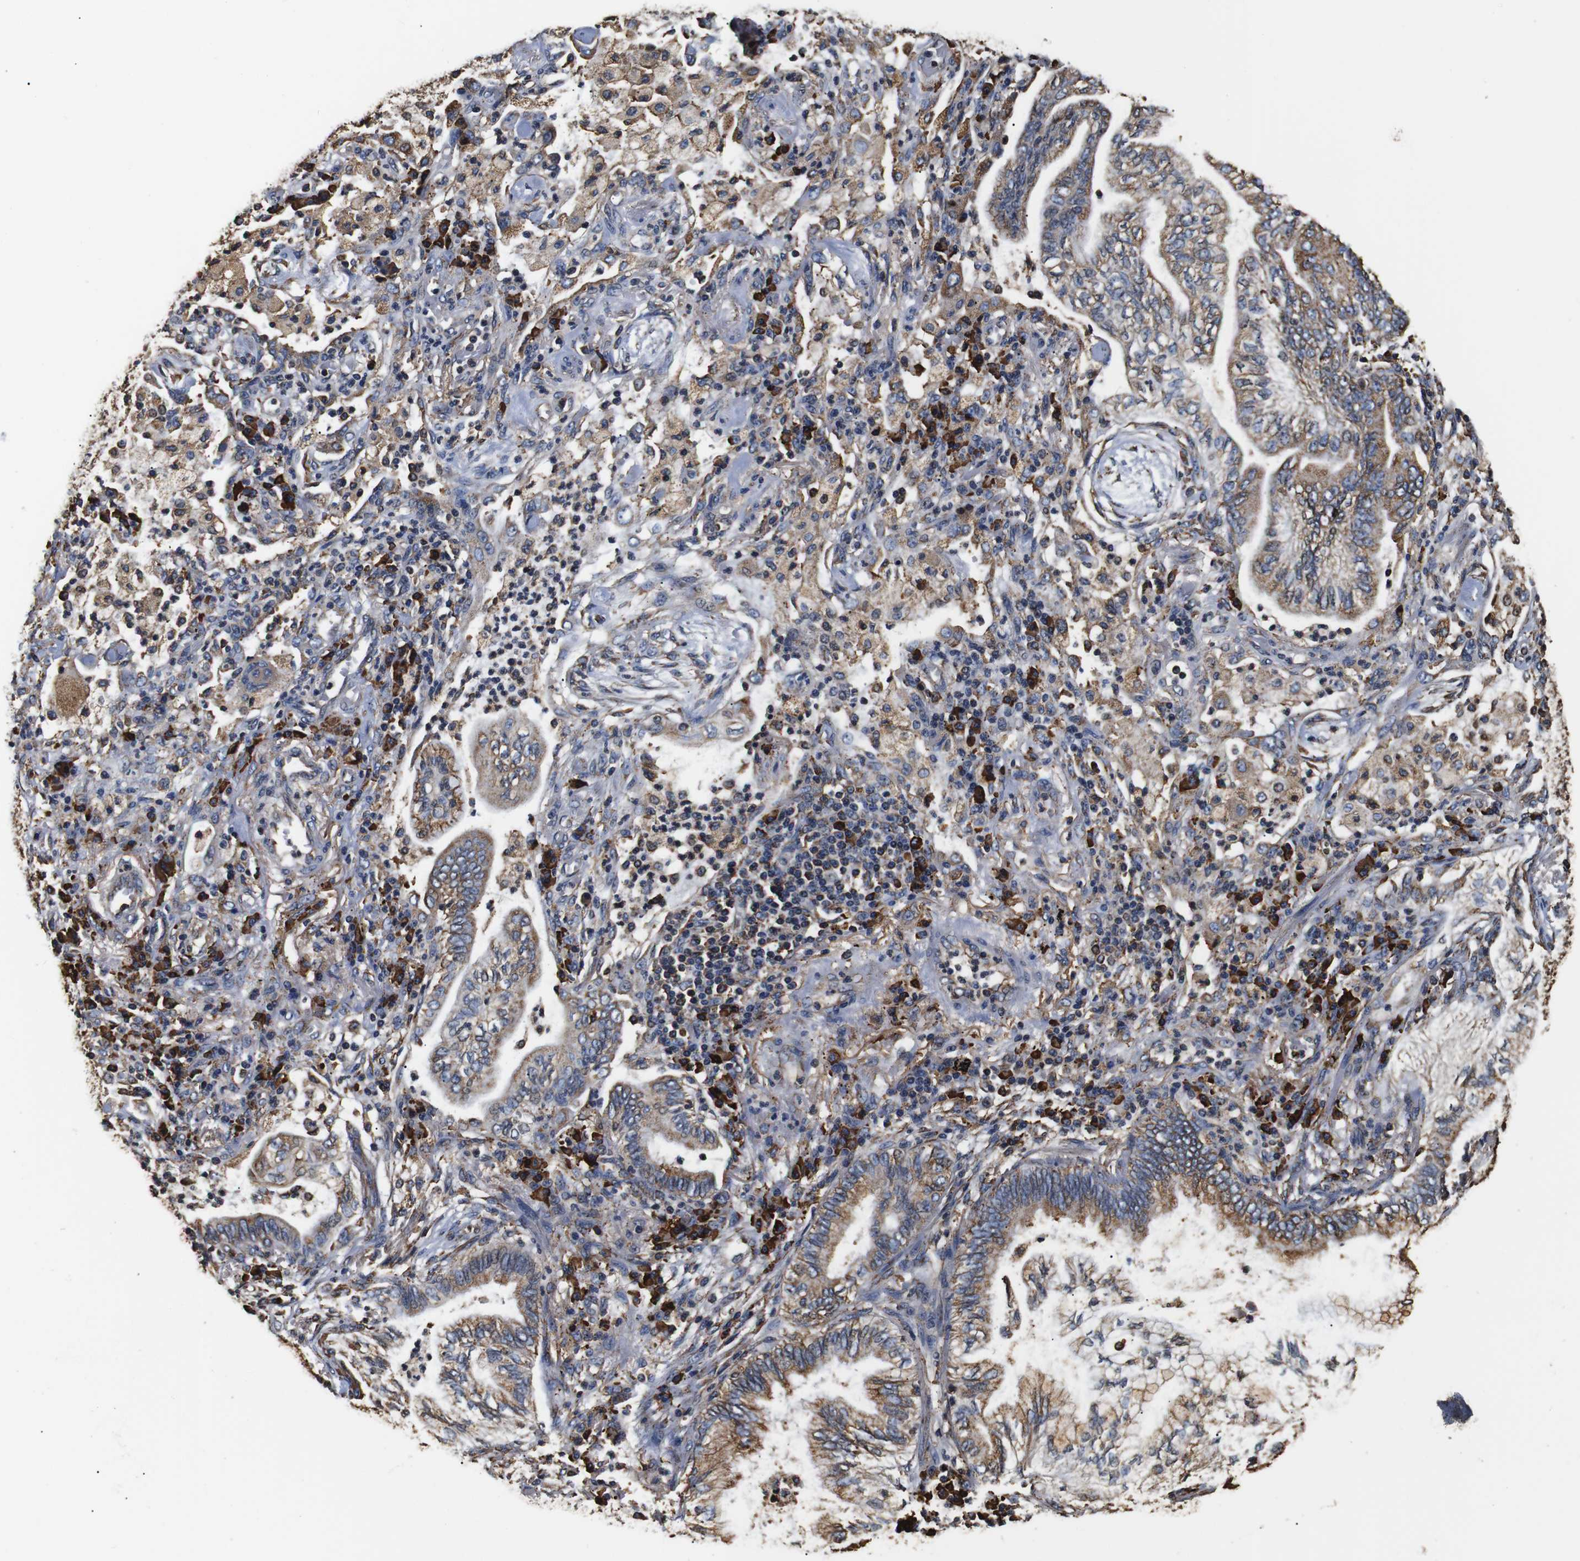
{"staining": {"intensity": "moderate", "quantity": ">75%", "location": "cytoplasmic/membranous"}, "tissue": "lung cancer", "cell_type": "Tumor cells", "image_type": "cancer", "snomed": [{"axis": "morphology", "description": "Normal tissue, NOS"}, {"axis": "morphology", "description": "Adenocarcinoma, NOS"}, {"axis": "topography", "description": "Bronchus"}, {"axis": "topography", "description": "Lung"}], "caption": "Protein expression analysis of human lung cancer (adenocarcinoma) reveals moderate cytoplasmic/membranous staining in approximately >75% of tumor cells. (DAB = brown stain, brightfield microscopy at high magnification).", "gene": "HHIP", "patient": {"sex": "female", "age": 70}}